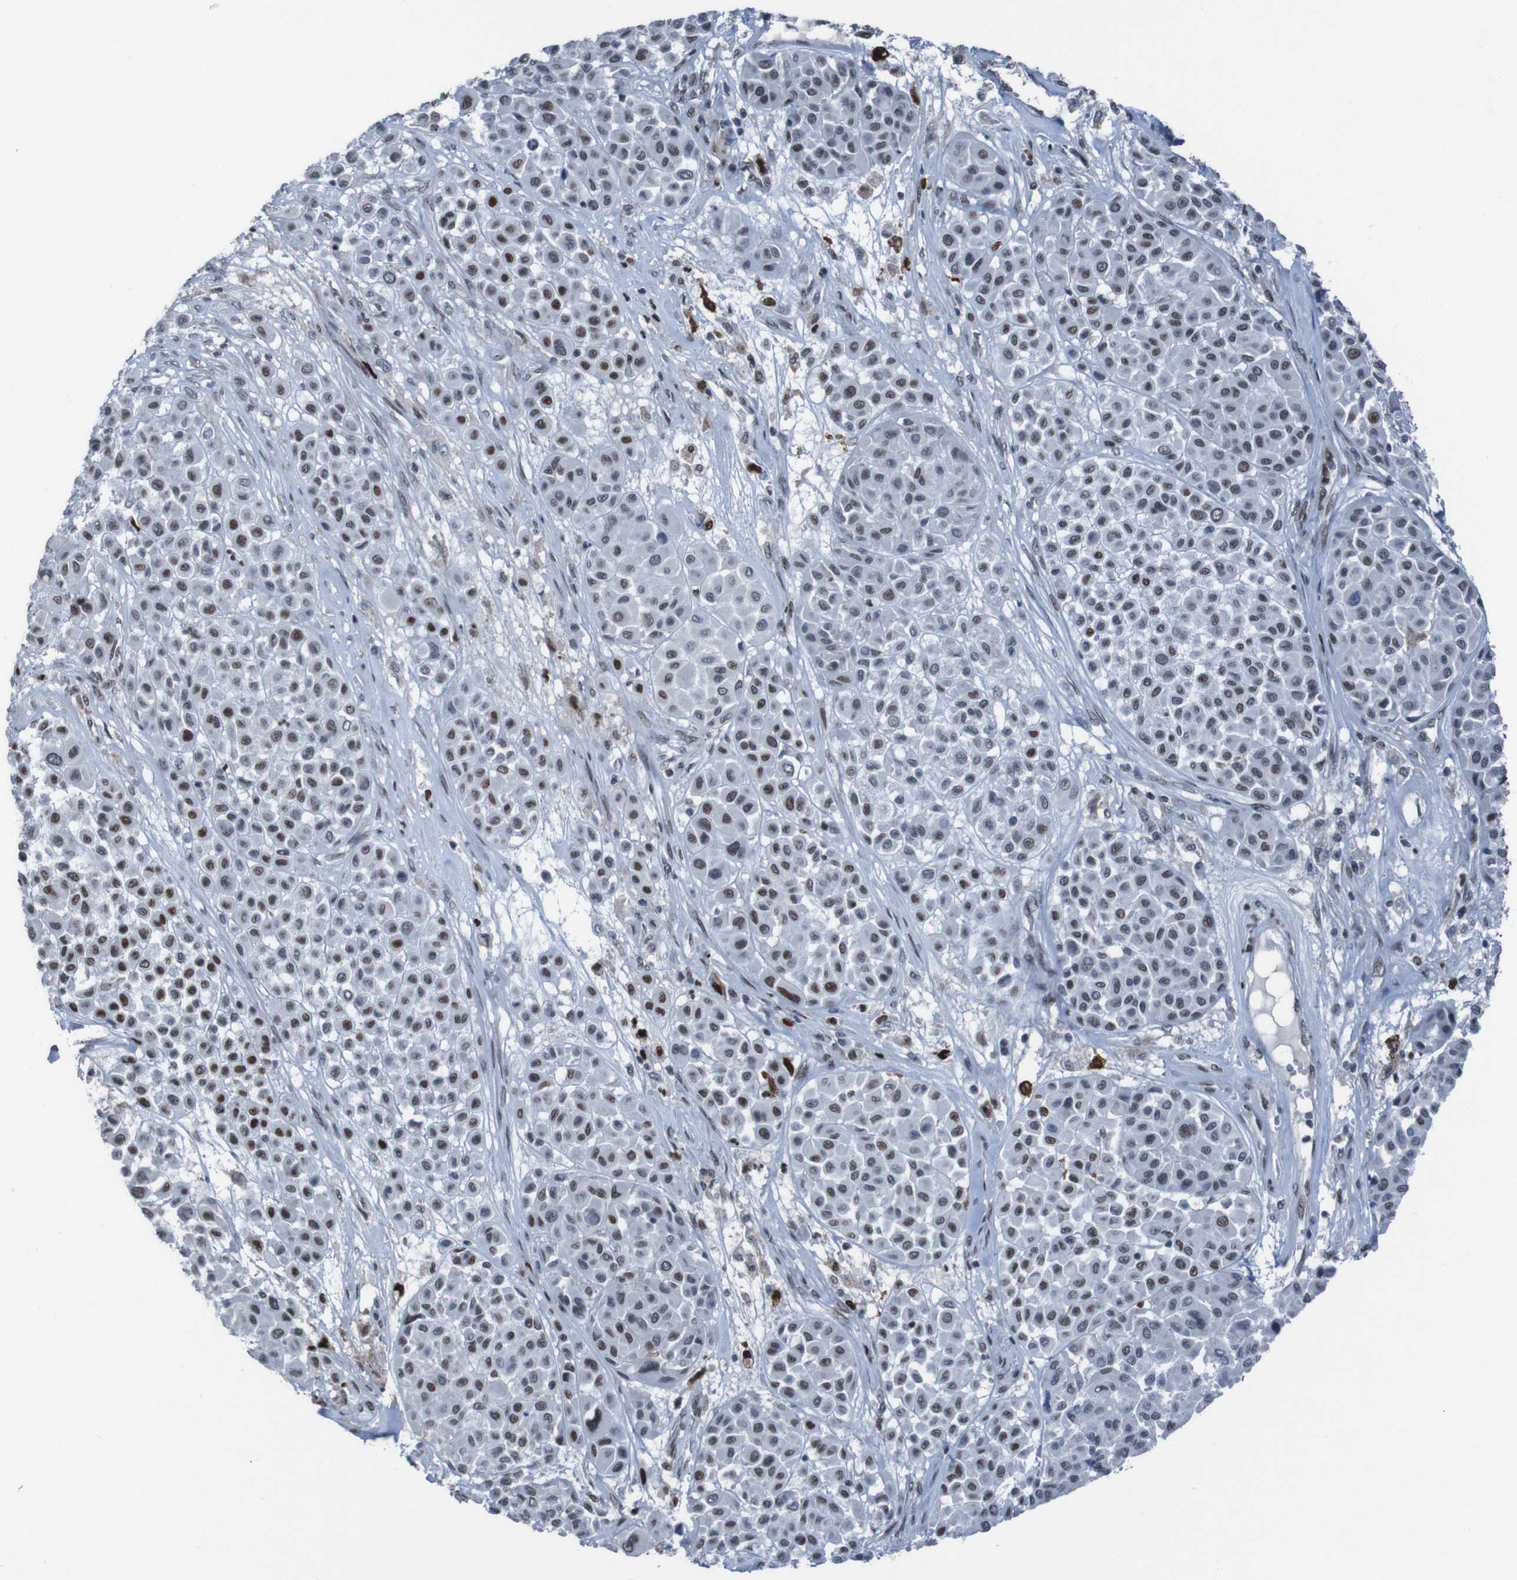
{"staining": {"intensity": "strong", "quantity": "<25%", "location": "nuclear"}, "tissue": "melanoma", "cell_type": "Tumor cells", "image_type": "cancer", "snomed": [{"axis": "morphology", "description": "Malignant melanoma, Metastatic site"}, {"axis": "topography", "description": "Soft tissue"}], "caption": "This is an image of IHC staining of malignant melanoma (metastatic site), which shows strong staining in the nuclear of tumor cells.", "gene": "PHF2", "patient": {"sex": "male", "age": 41}}